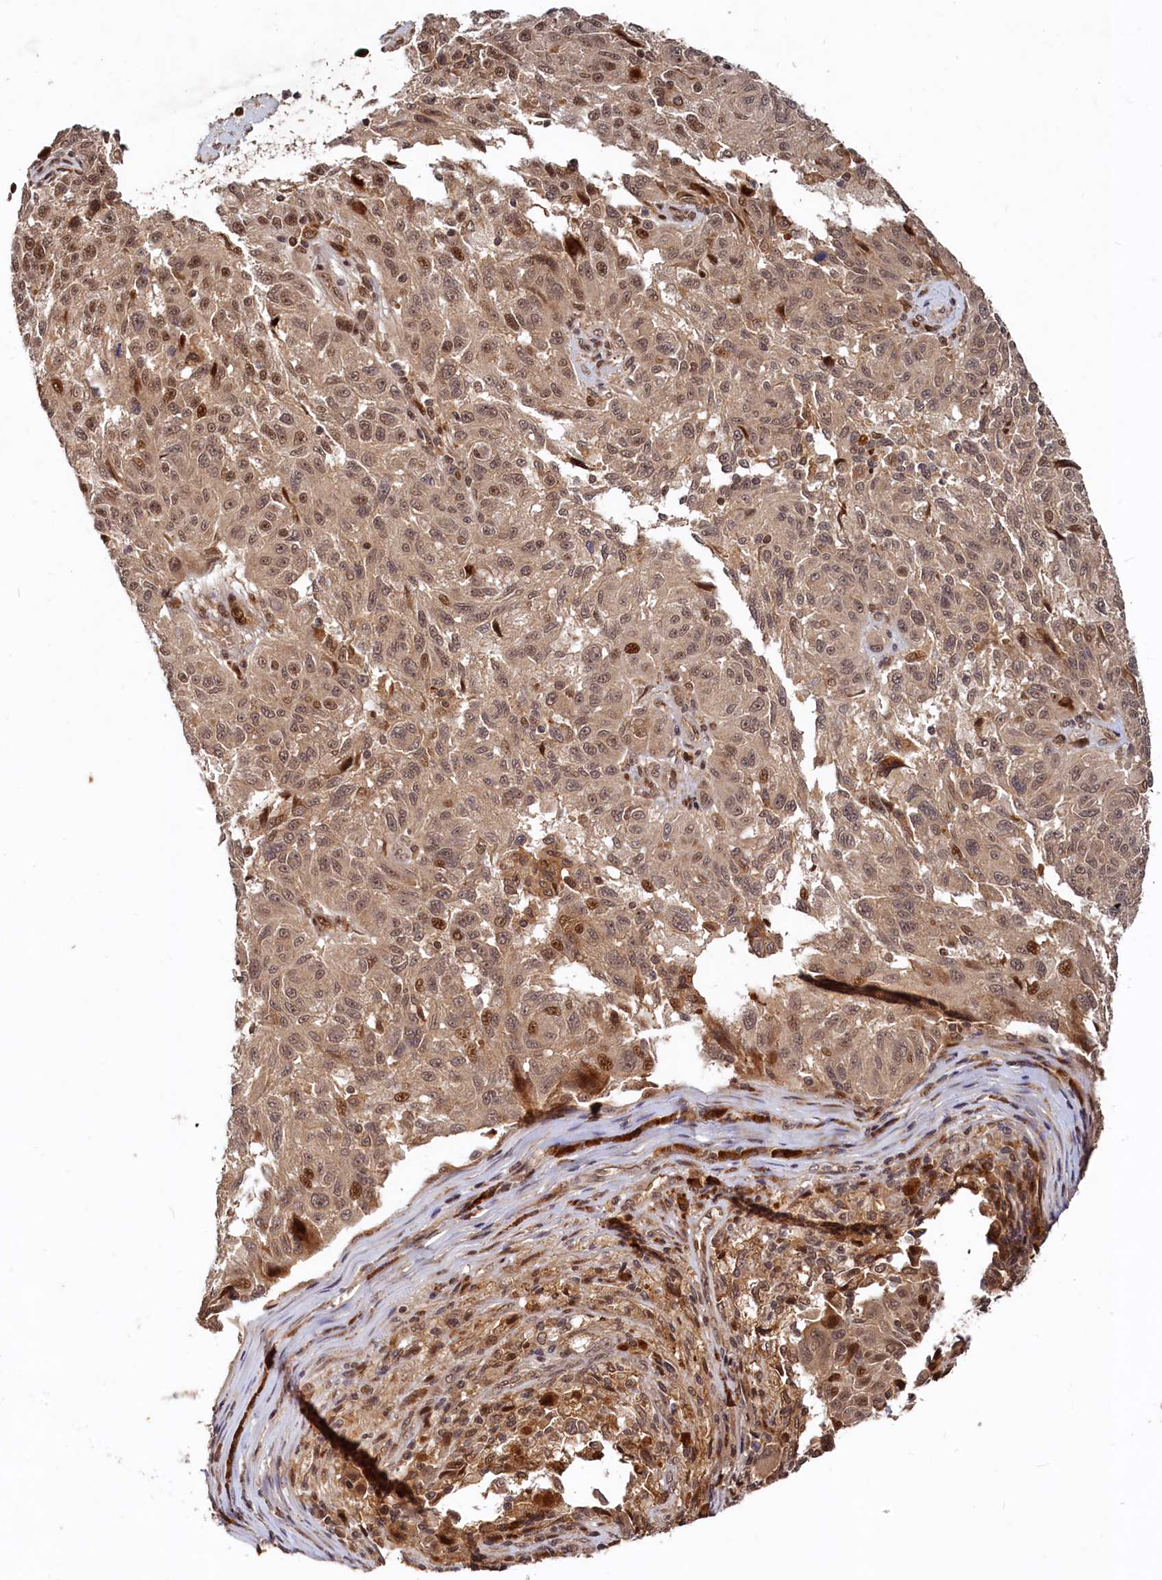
{"staining": {"intensity": "moderate", "quantity": ">75%", "location": "nuclear"}, "tissue": "melanoma", "cell_type": "Tumor cells", "image_type": "cancer", "snomed": [{"axis": "morphology", "description": "Malignant melanoma, NOS"}, {"axis": "topography", "description": "Skin"}], "caption": "A medium amount of moderate nuclear positivity is seen in approximately >75% of tumor cells in melanoma tissue. The staining is performed using DAB (3,3'-diaminobenzidine) brown chromogen to label protein expression. The nuclei are counter-stained blue using hematoxylin.", "gene": "TRAPPC4", "patient": {"sex": "male", "age": 53}}